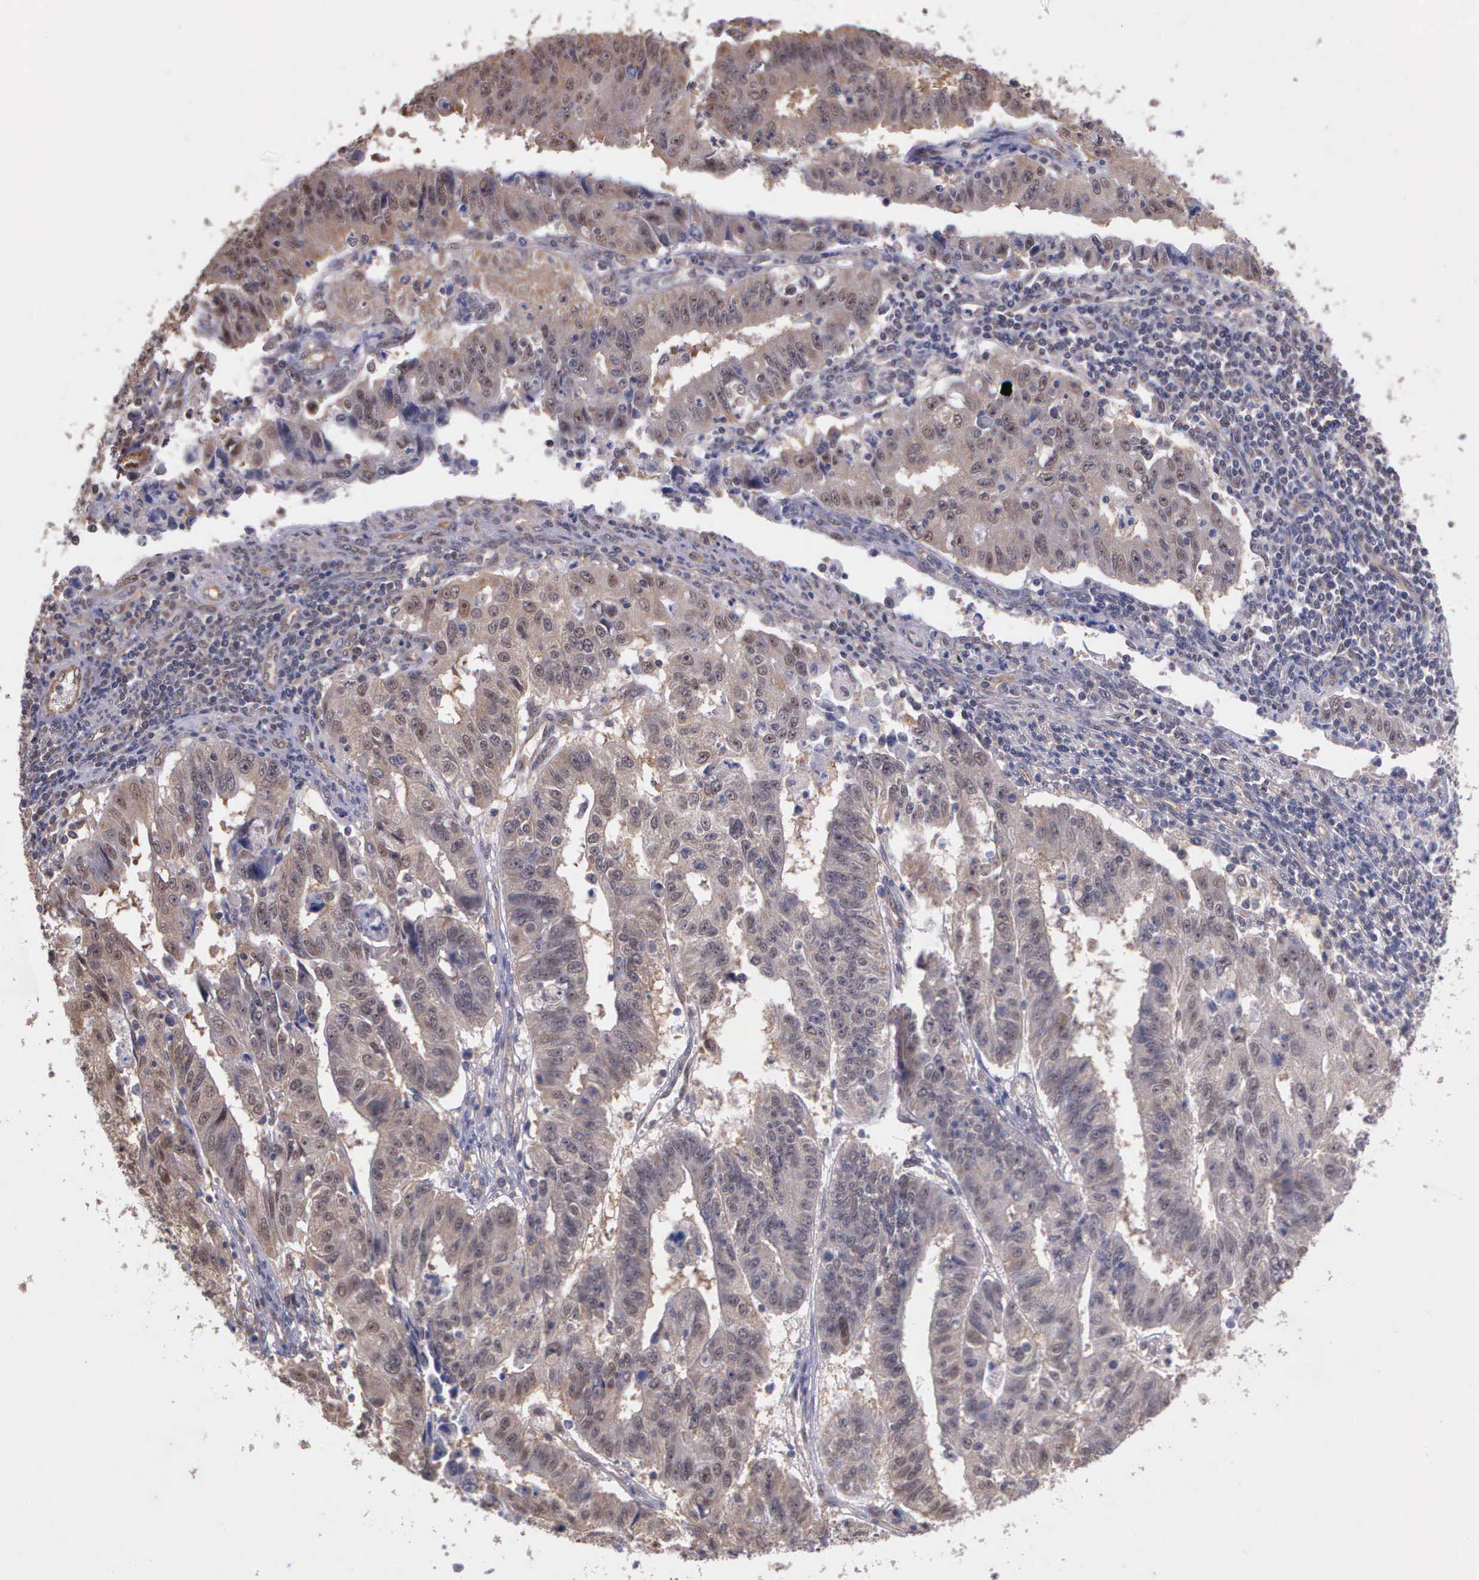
{"staining": {"intensity": "weak", "quantity": ">75%", "location": "cytoplasmic/membranous"}, "tissue": "endometrial cancer", "cell_type": "Tumor cells", "image_type": "cancer", "snomed": [{"axis": "morphology", "description": "Adenocarcinoma, NOS"}, {"axis": "topography", "description": "Endometrium"}], "caption": "This image shows immunohistochemistry (IHC) staining of human adenocarcinoma (endometrial), with low weak cytoplasmic/membranous expression in approximately >75% of tumor cells.", "gene": "PSMC1", "patient": {"sex": "female", "age": 42}}